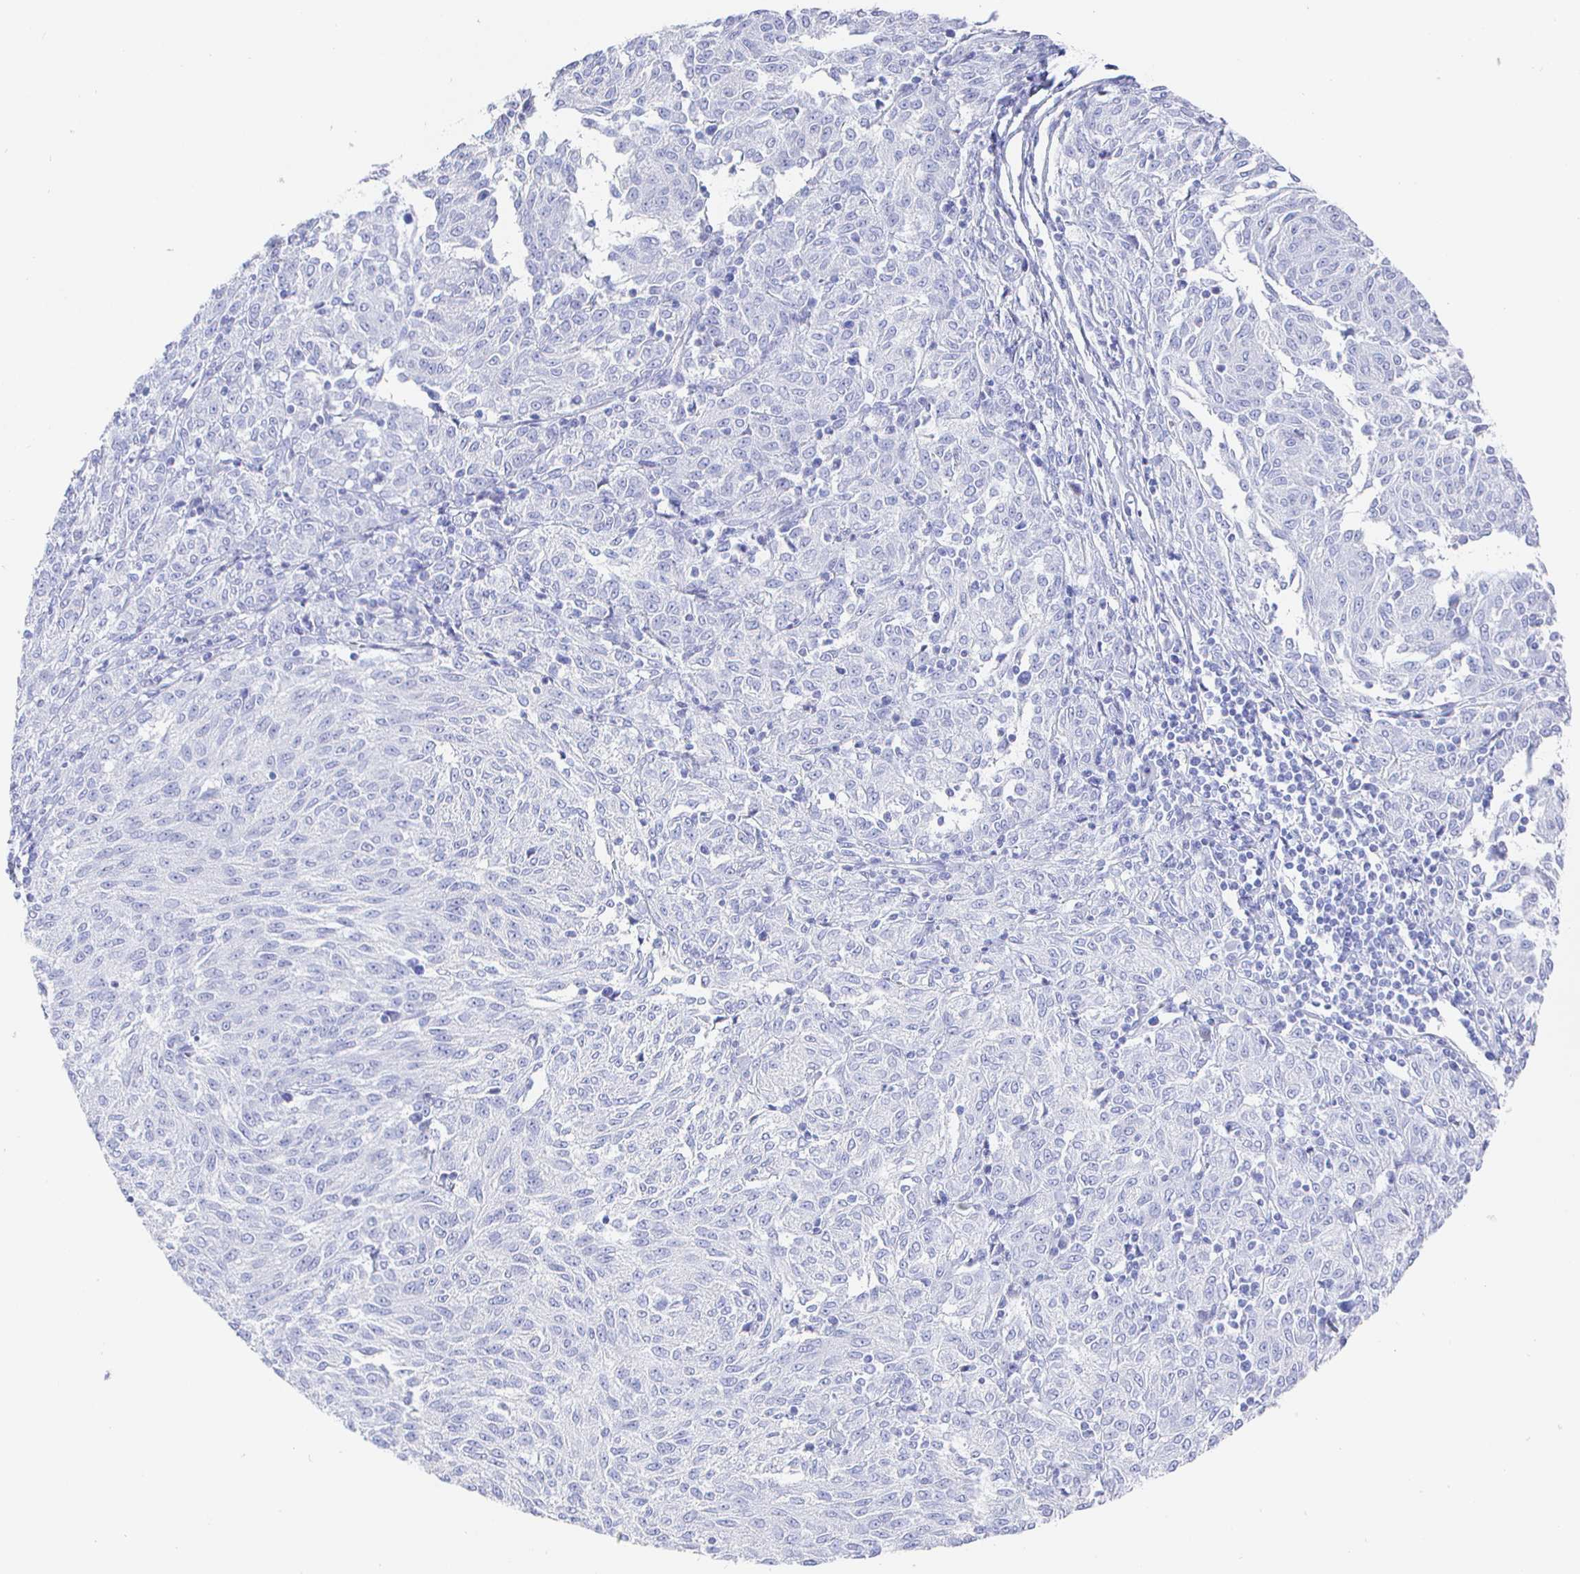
{"staining": {"intensity": "negative", "quantity": "none", "location": "none"}, "tissue": "melanoma", "cell_type": "Tumor cells", "image_type": "cancer", "snomed": [{"axis": "morphology", "description": "Malignant melanoma, NOS"}, {"axis": "topography", "description": "Skin"}], "caption": "Tumor cells are negative for protein expression in human melanoma.", "gene": "CLCA1", "patient": {"sex": "female", "age": 72}}